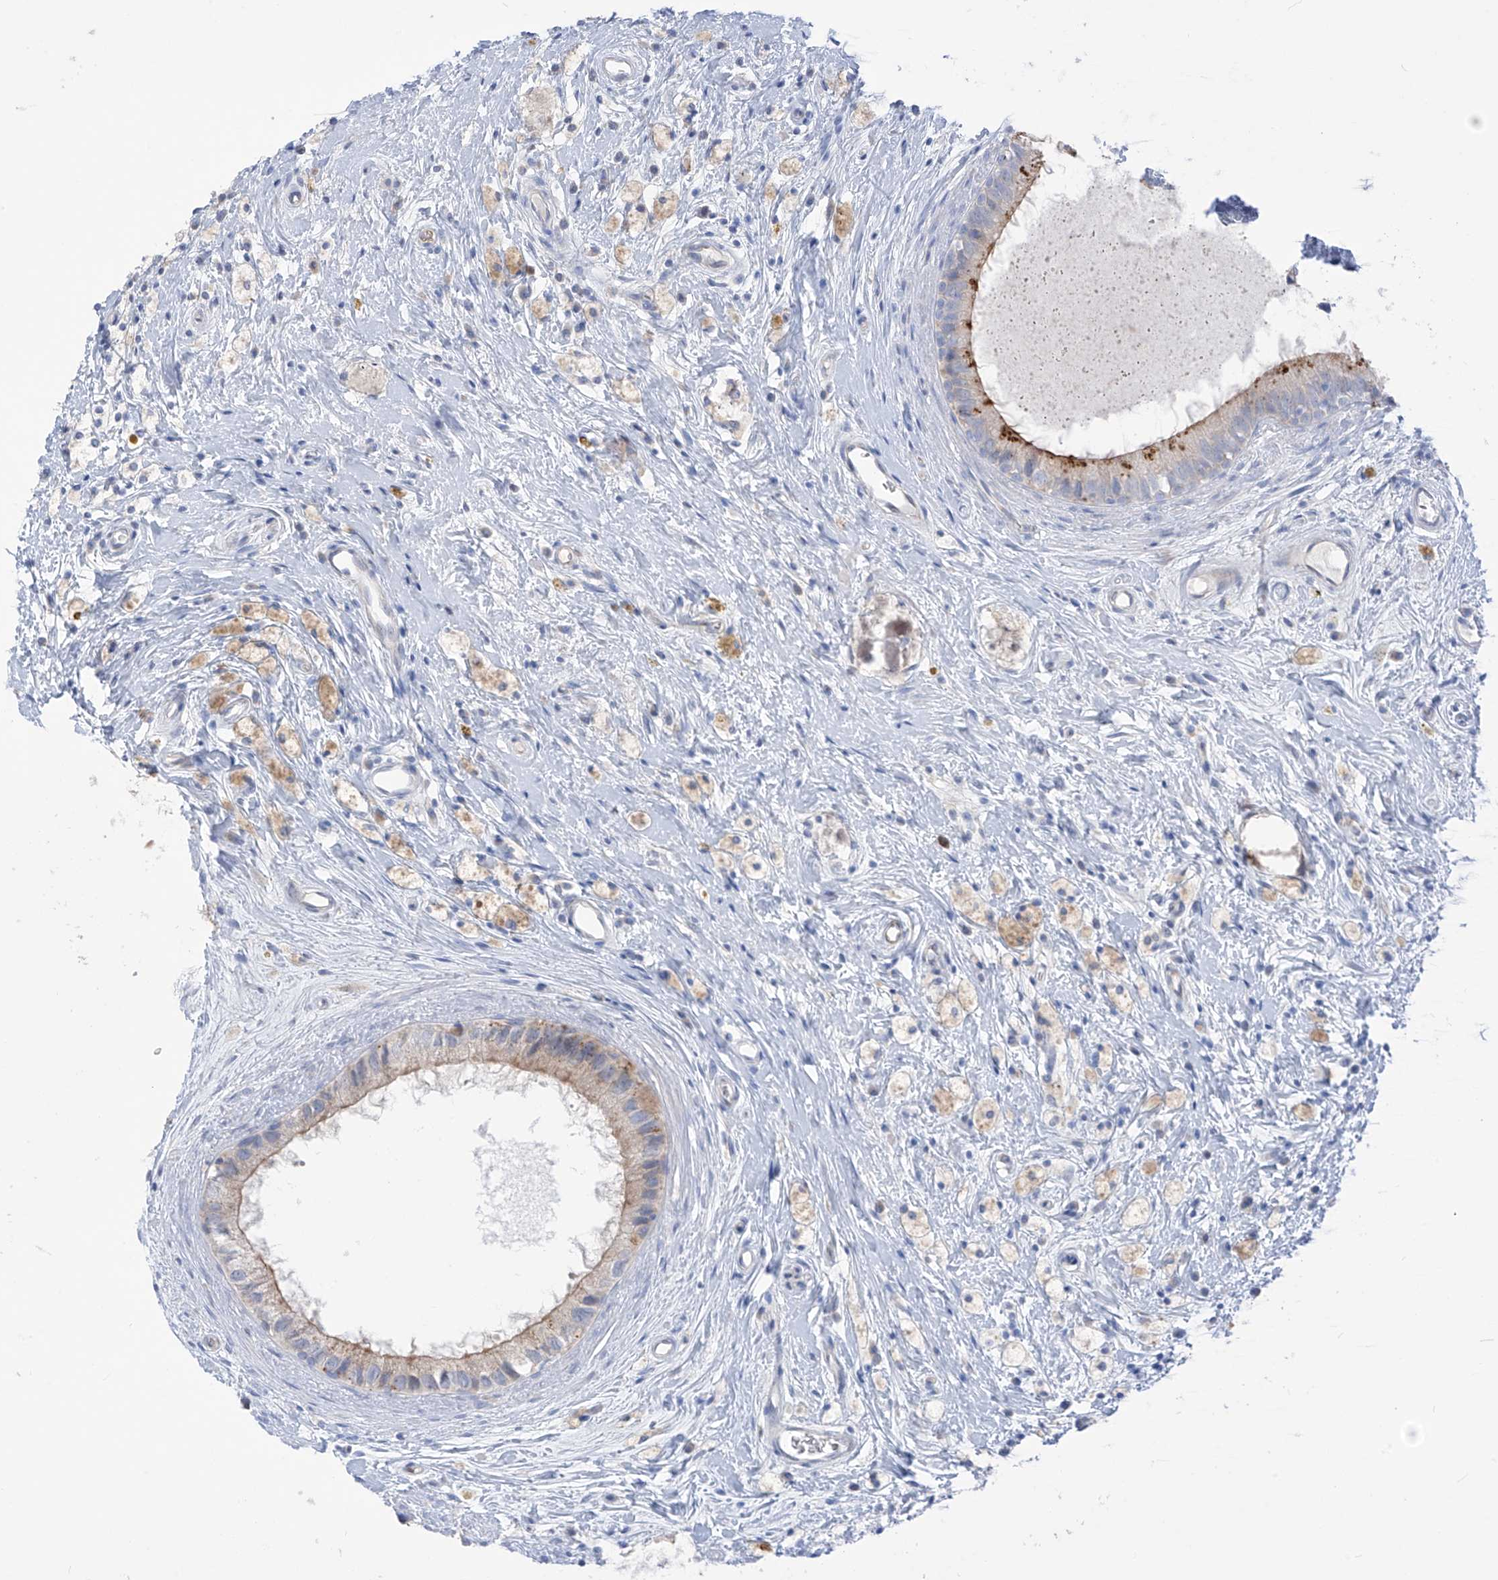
{"staining": {"intensity": "strong", "quantity": "<25%", "location": "cytoplasmic/membranous"}, "tissue": "epididymis", "cell_type": "Glandular cells", "image_type": "normal", "snomed": [{"axis": "morphology", "description": "Normal tissue, NOS"}, {"axis": "topography", "description": "Epididymis"}], "caption": "IHC histopathology image of unremarkable epididymis stained for a protein (brown), which shows medium levels of strong cytoplasmic/membranous positivity in about <25% of glandular cells.", "gene": "ASPRV1", "patient": {"sex": "male", "age": 80}}